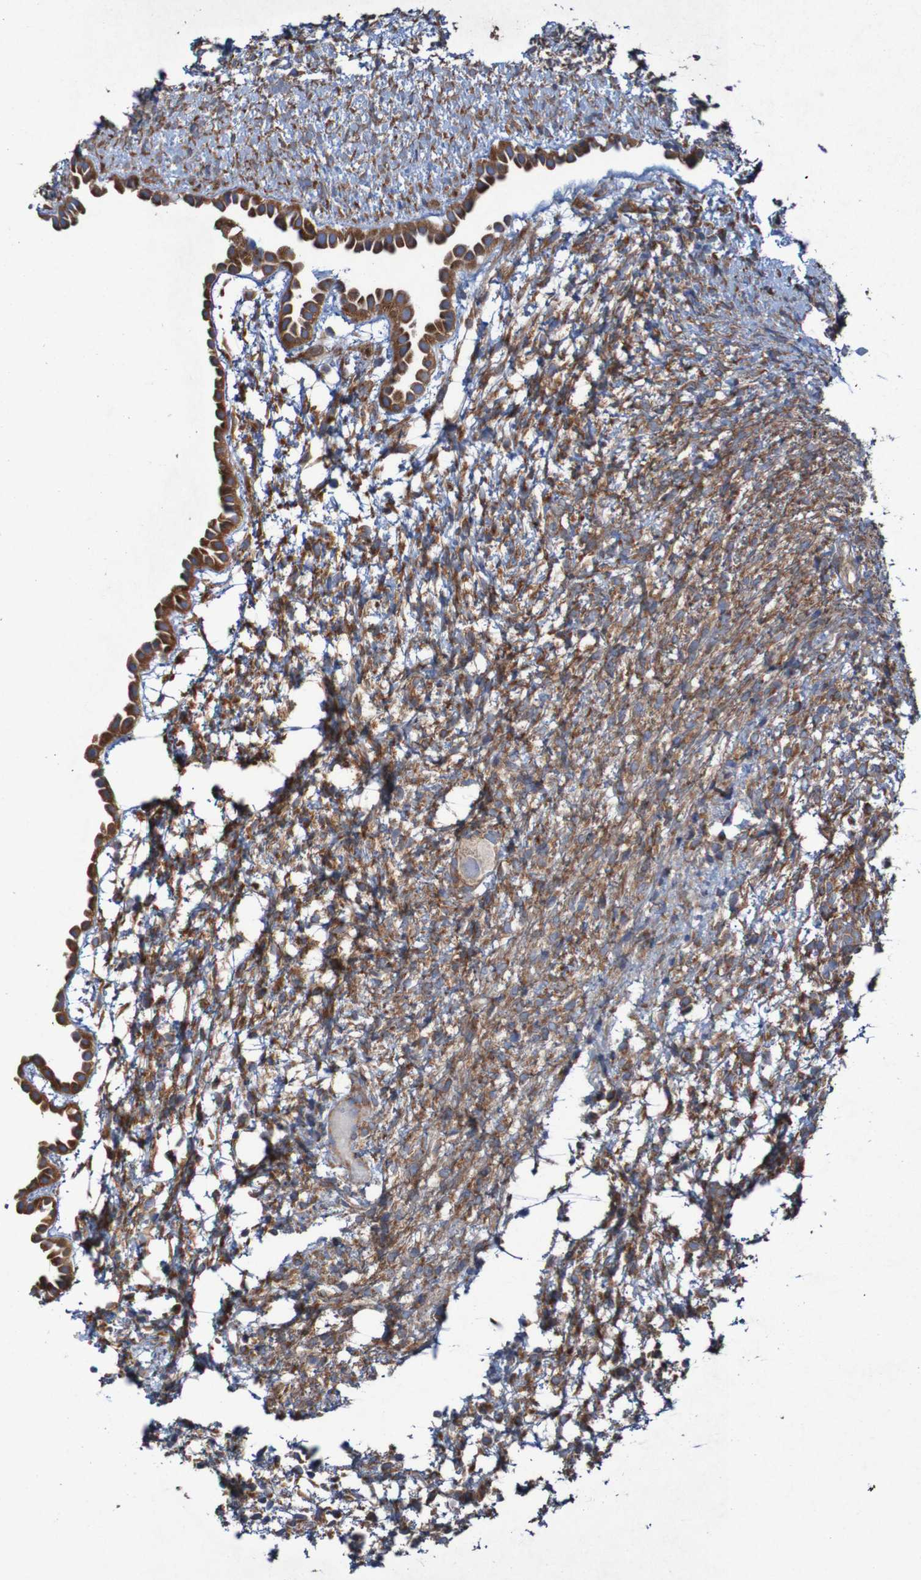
{"staining": {"intensity": "moderate", "quantity": ">75%", "location": "cytoplasmic/membranous"}, "tissue": "ovary", "cell_type": "Follicle cells", "image_type": "normal", "snomed": [{"axis": "morphology", "description": "Normal tissue, NOS"}, {"axis": "morphology", "description": "Cyst, NOS"}, {"axis": "topography", "description": "Ovary"}], "caption": "There is medium levels of moderate cytoplasmic/membranous positivity in follicle cells of unremarkable ovary, as demonstrated by immunohistochemical staining (brown color).", "gene": "RPL10L", "patient": {"sex": "female", "age": 18}}